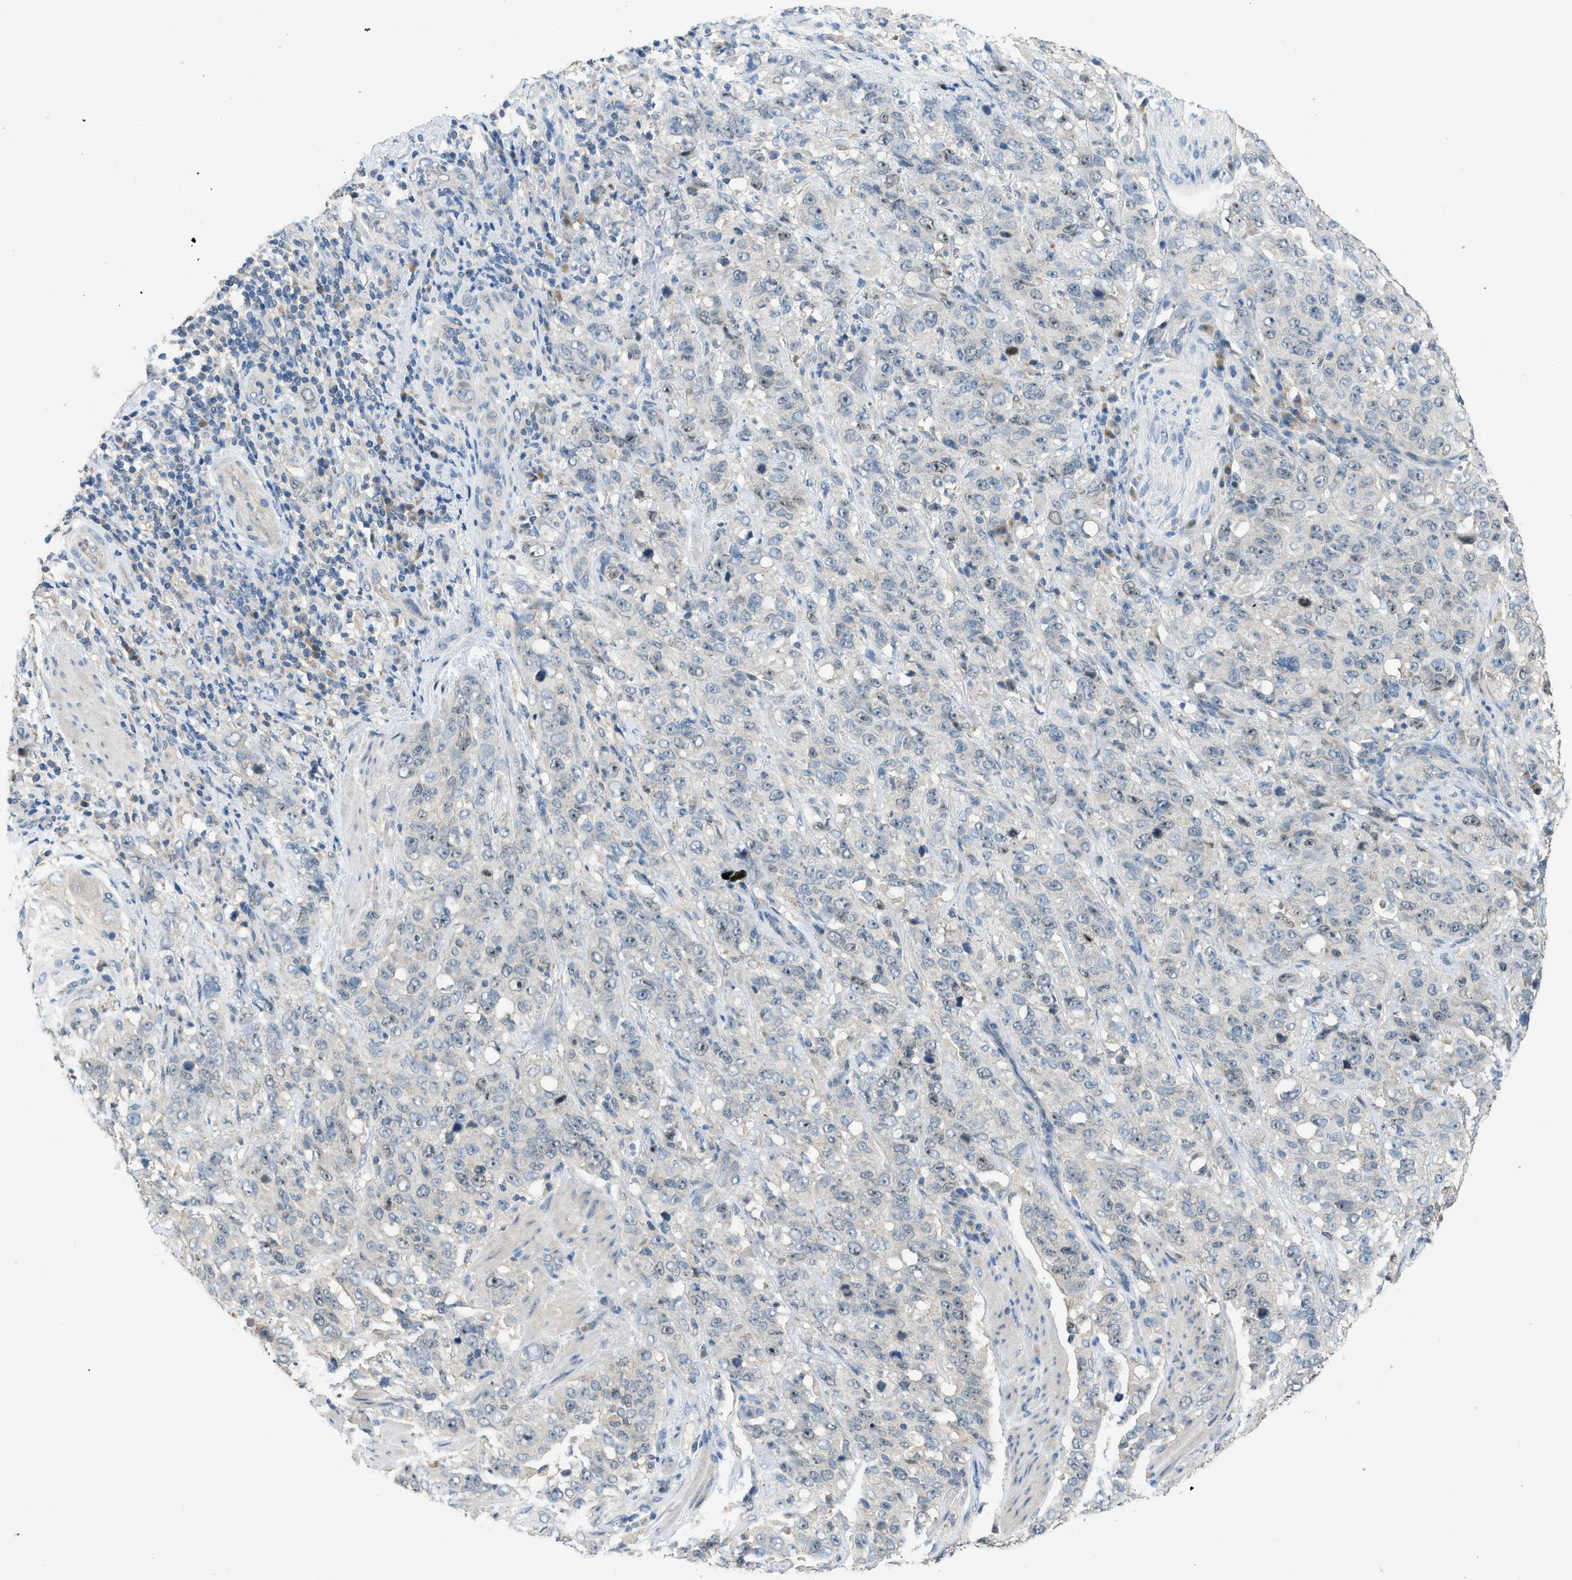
{"staining": {"intensity": "moderate", "quantity": "<25%", "location": "nuclear"}, "tissue": "stomach cancer", "cell_type": "Tumor cells", "image_type": "cancer", "snomed": [{"axis": "morphology", "description": "Adenocarcinoma, NOS"}, {"axis": "topography", "description": "Stomach"}], "caption": "IHC (DAB (3,3'-diaminobenzidine)) staining of human adenocarcinoma (stomach) exhibits moderate nuclear protein staining in about <25% of tumor cells.", "gene": "MIS18A", "patient": {"sex": "male", "age": 48}}